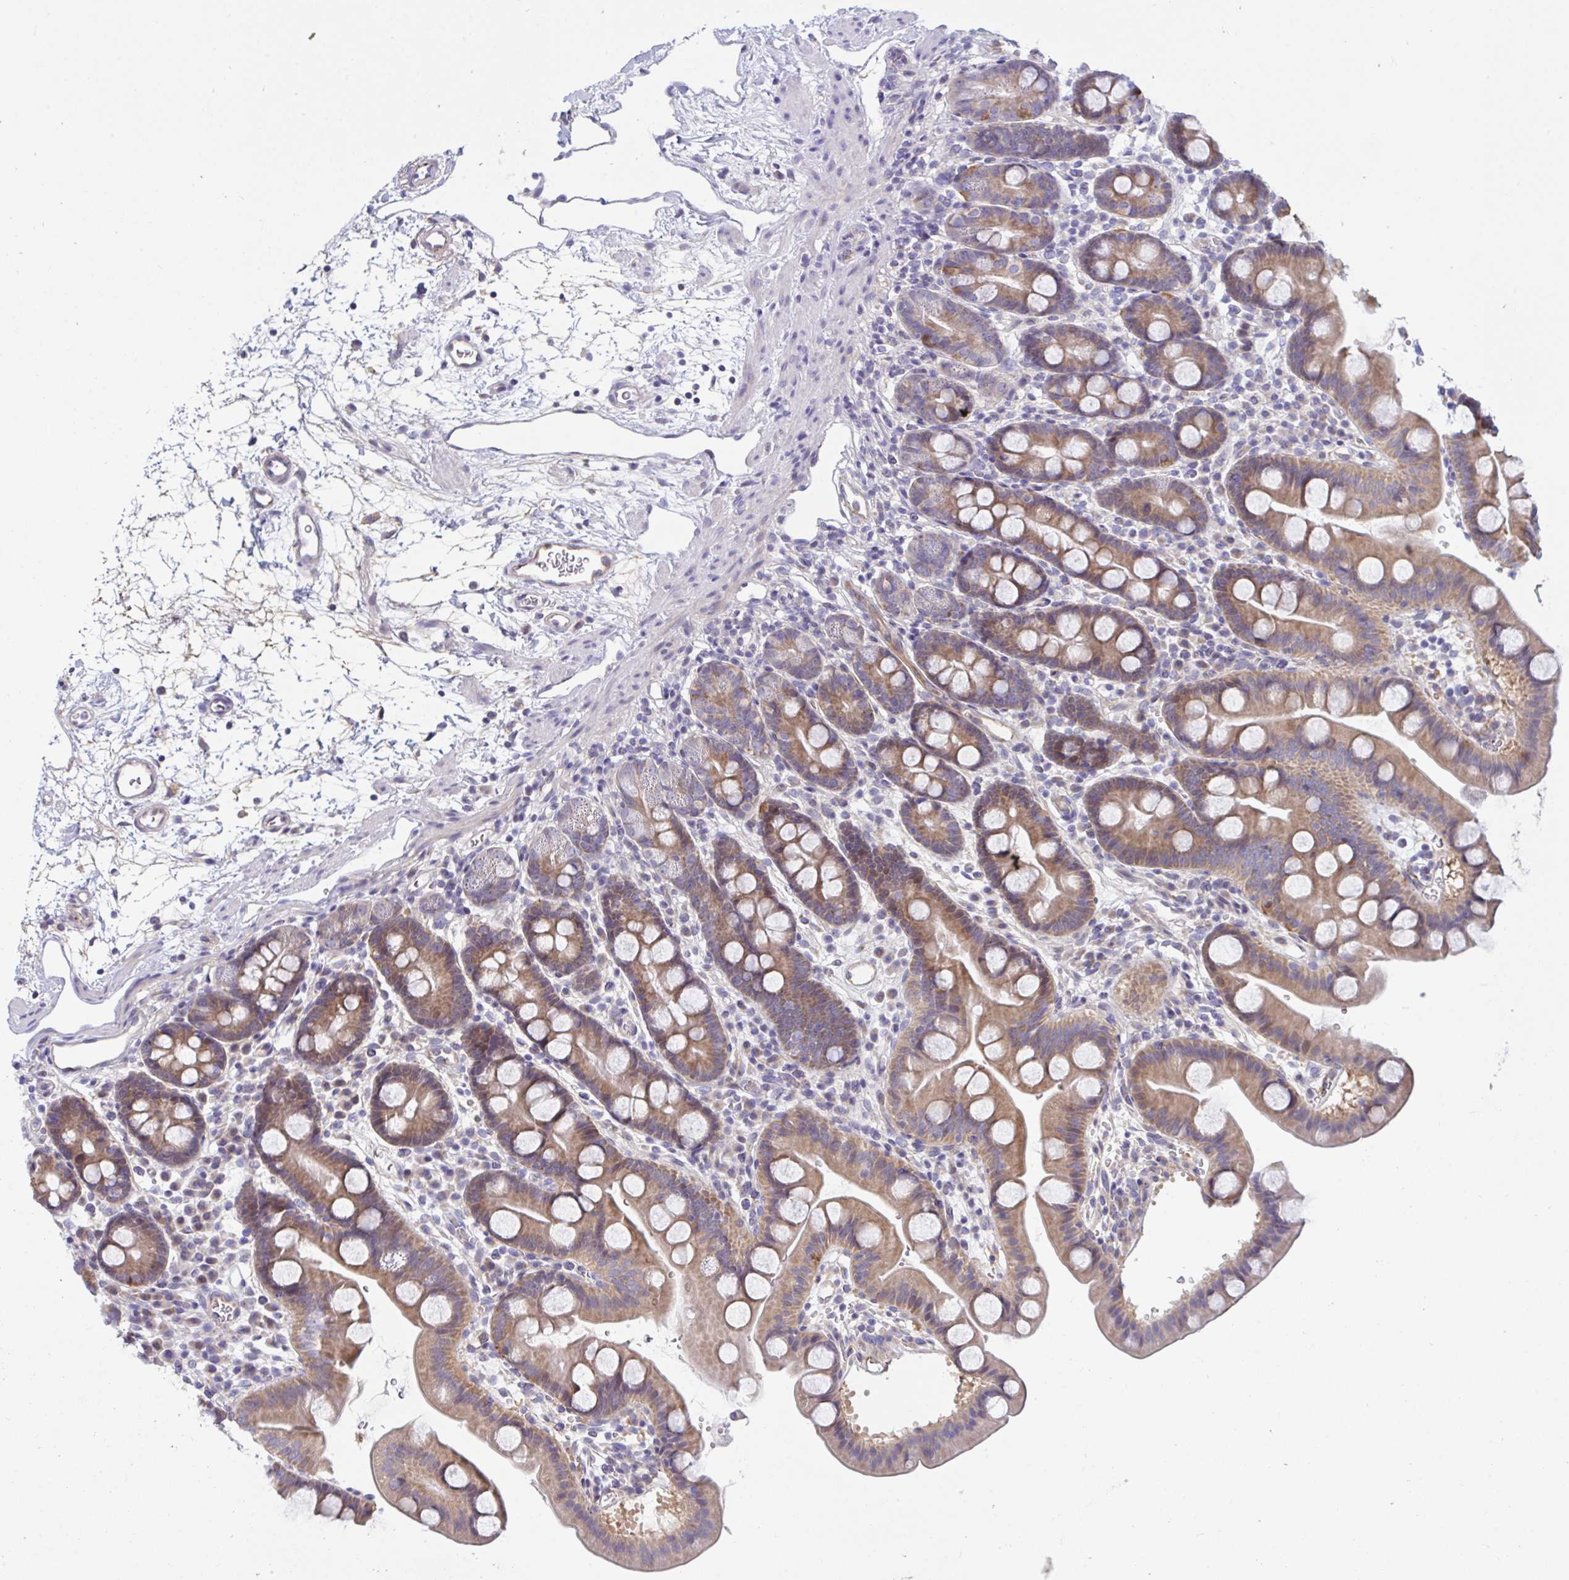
{"staining": {"intensity": "moderate", "quantity": ">75%", "location": "cytoplasmic/membranous"}, "tissue": "duodenum", "cell_type": "Glandular cells", "image_type": "normal", "snomed": [{"axis": "morphology", "description": "Normal tissue, NOS"}, {"axis": "topography", "description": "Duodenum"}], "caption": "Benign duodenum demonstrates moderate cytoplasmic/membranous expression in approximately >75% of glandular cells.", "gene": "IL37", "patient": {"sex": "male", "age": 59}}